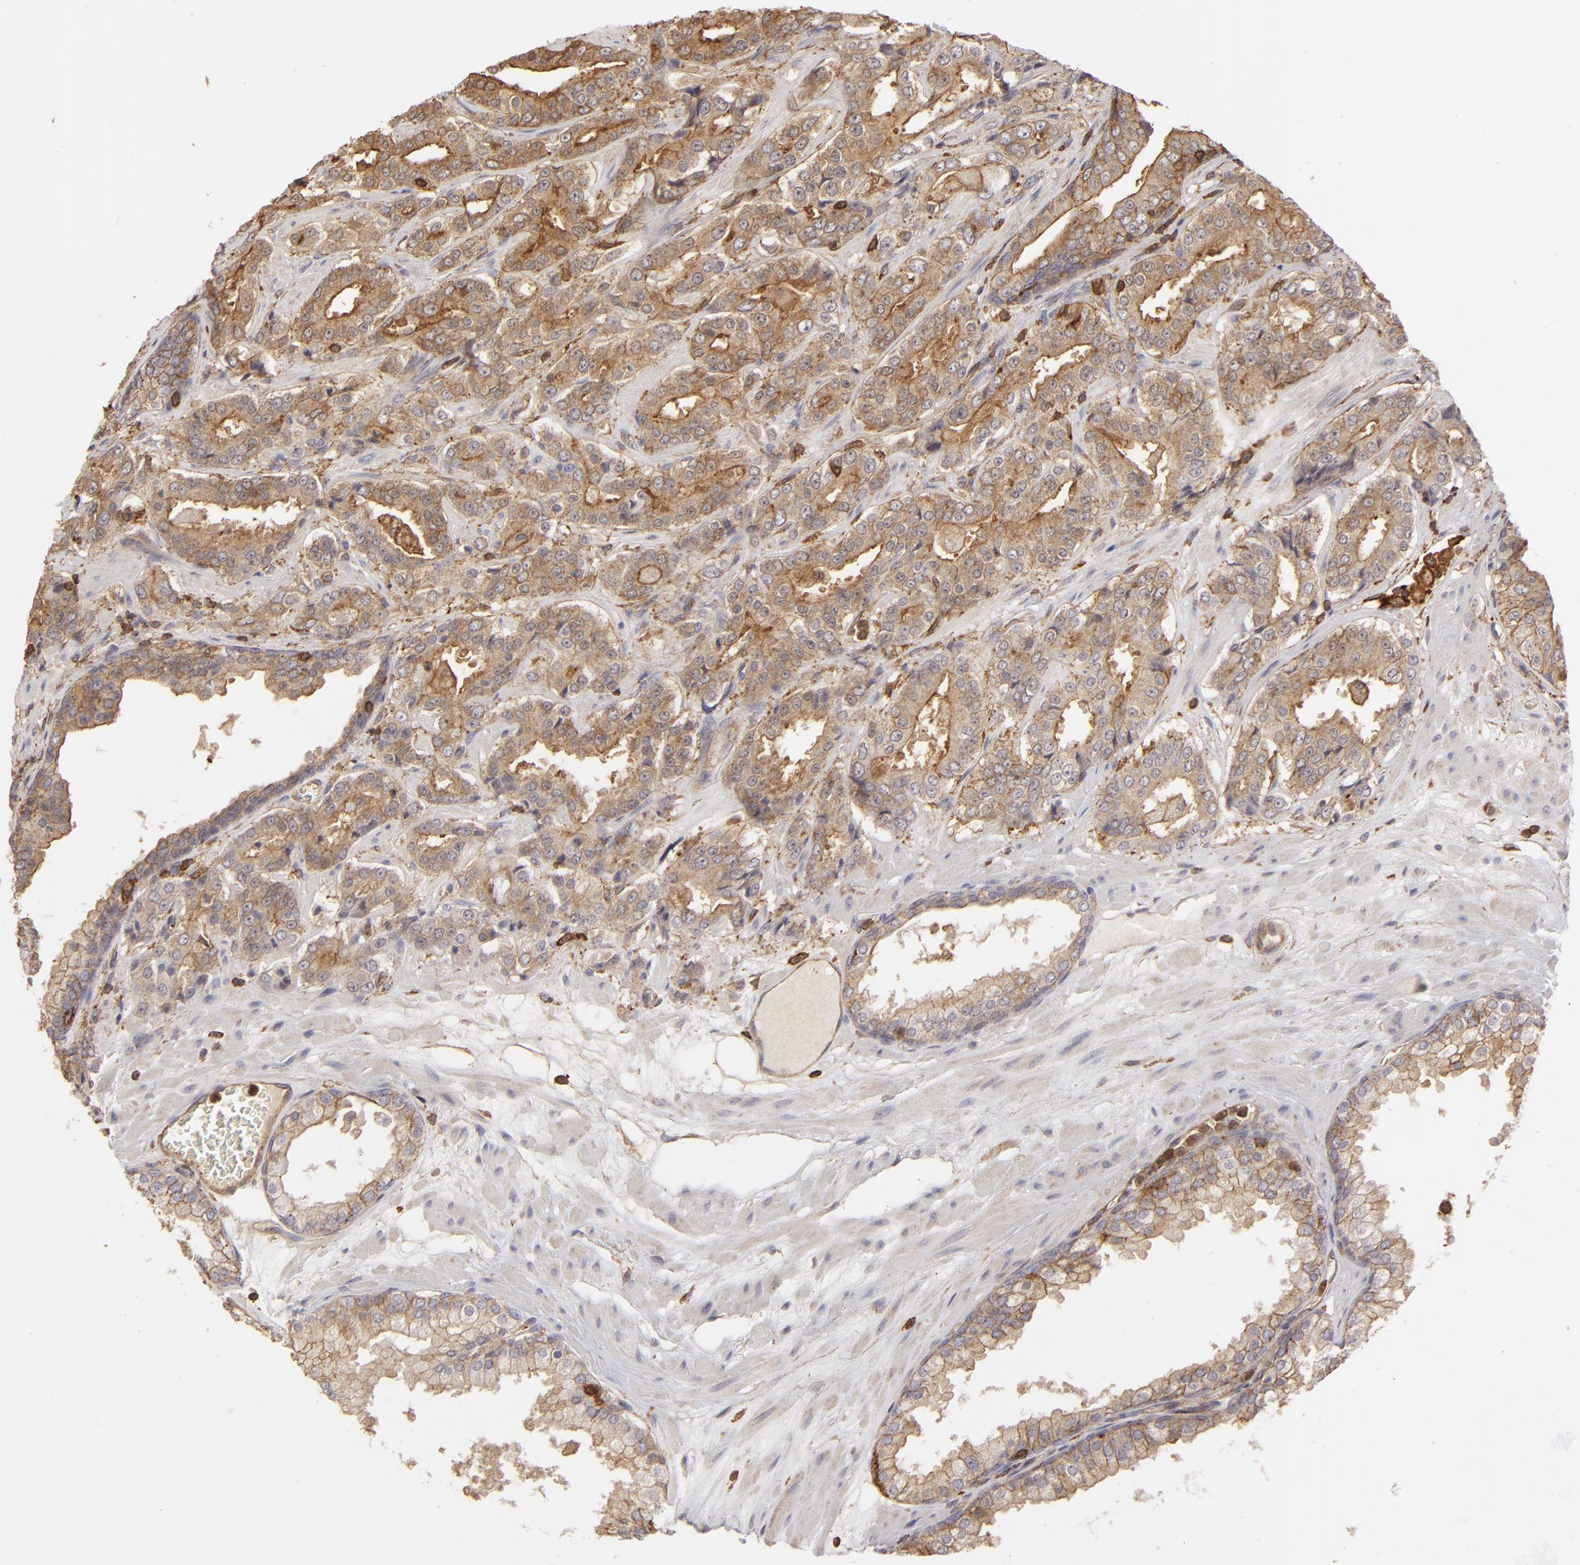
{"staining": {"intensity": "moderate", "quantity": ">75%", "location": "cytoplasmic/membranous"}, "tissue": "prostate cancer", "cell_type": "Tumor cells", "image_type": "cancer", "snomed": [{"axis": "morphology", "description": "Adenocarcinoma, Medium grade"}, {"axis": "topography", "description": "Prostate"}], "caption": "Immunohistochemistry (IHC) micrograph of human prostate medium-grade adenocarcinoma stained for a protein (brown), which displays medium levels of moderate cytoplasmic/membranous positivity in about >75% of tumor cells.", "gene": "ACTB", "patient": {"sex": "male", "age": 60}}